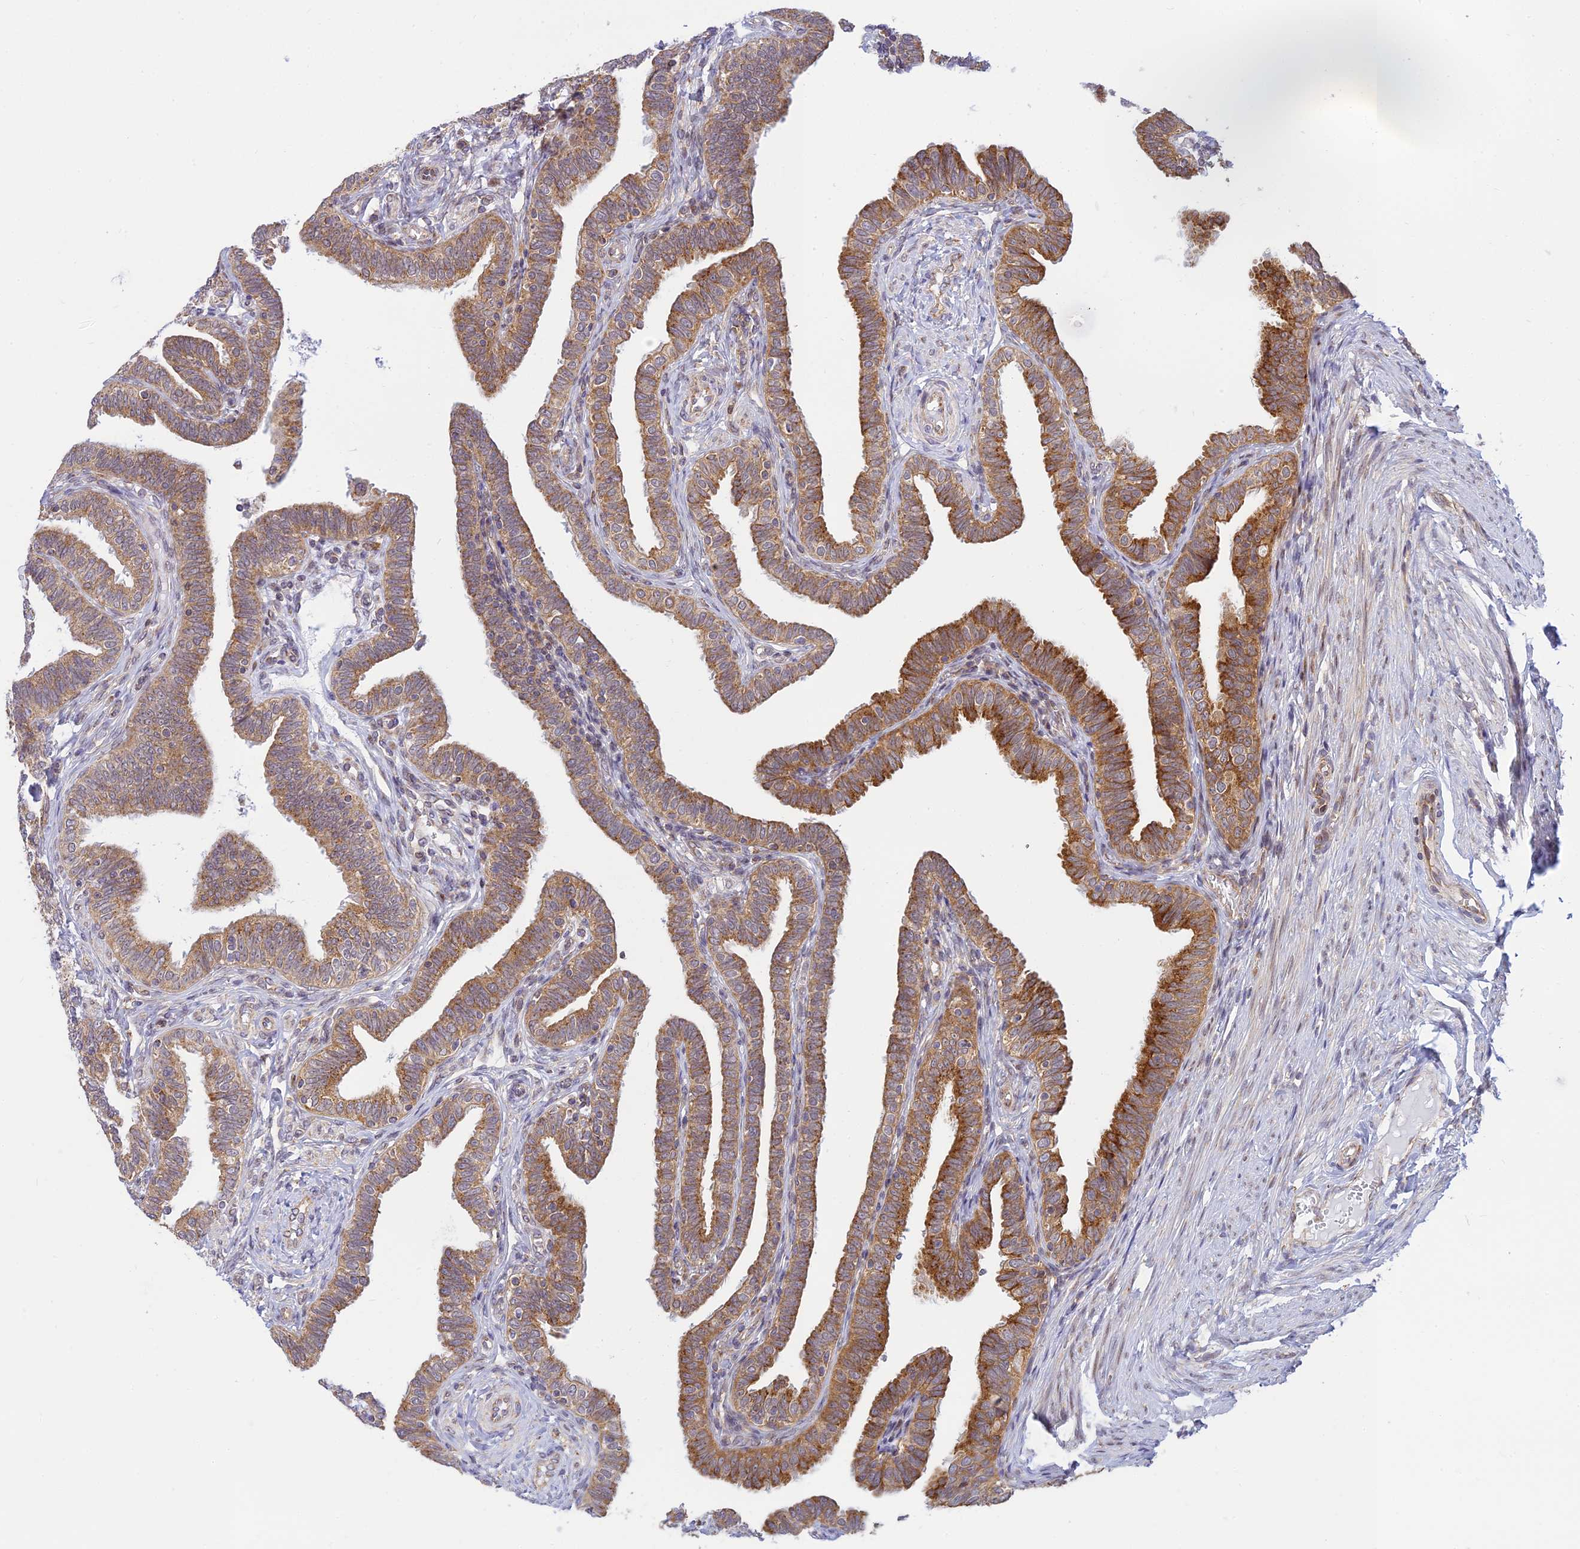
{"staining": {"intensity": "strong", "quantity": ">75%", "location": "cytoplasmic/membranous"}, "tissue": "fallopian tube", "cell_type": "Glandular cells", "image_type": "normal", "snomed": [{"axis": "morphology", "description": "Normal tissue, NOS"}, {"axis": "topography", "description": "Fallopian tube"}], "caption": "Immunohistochemical staining of unremarkable fallopian tube displays >75% levels of strong cytoplasmic/membranous protein expression in about >75% of glandular cells. (Brightfield microscopy of DAB IHC at high magnification).", "gene": "HOOK2", "patient": {"sex": "female", "age": 39}}